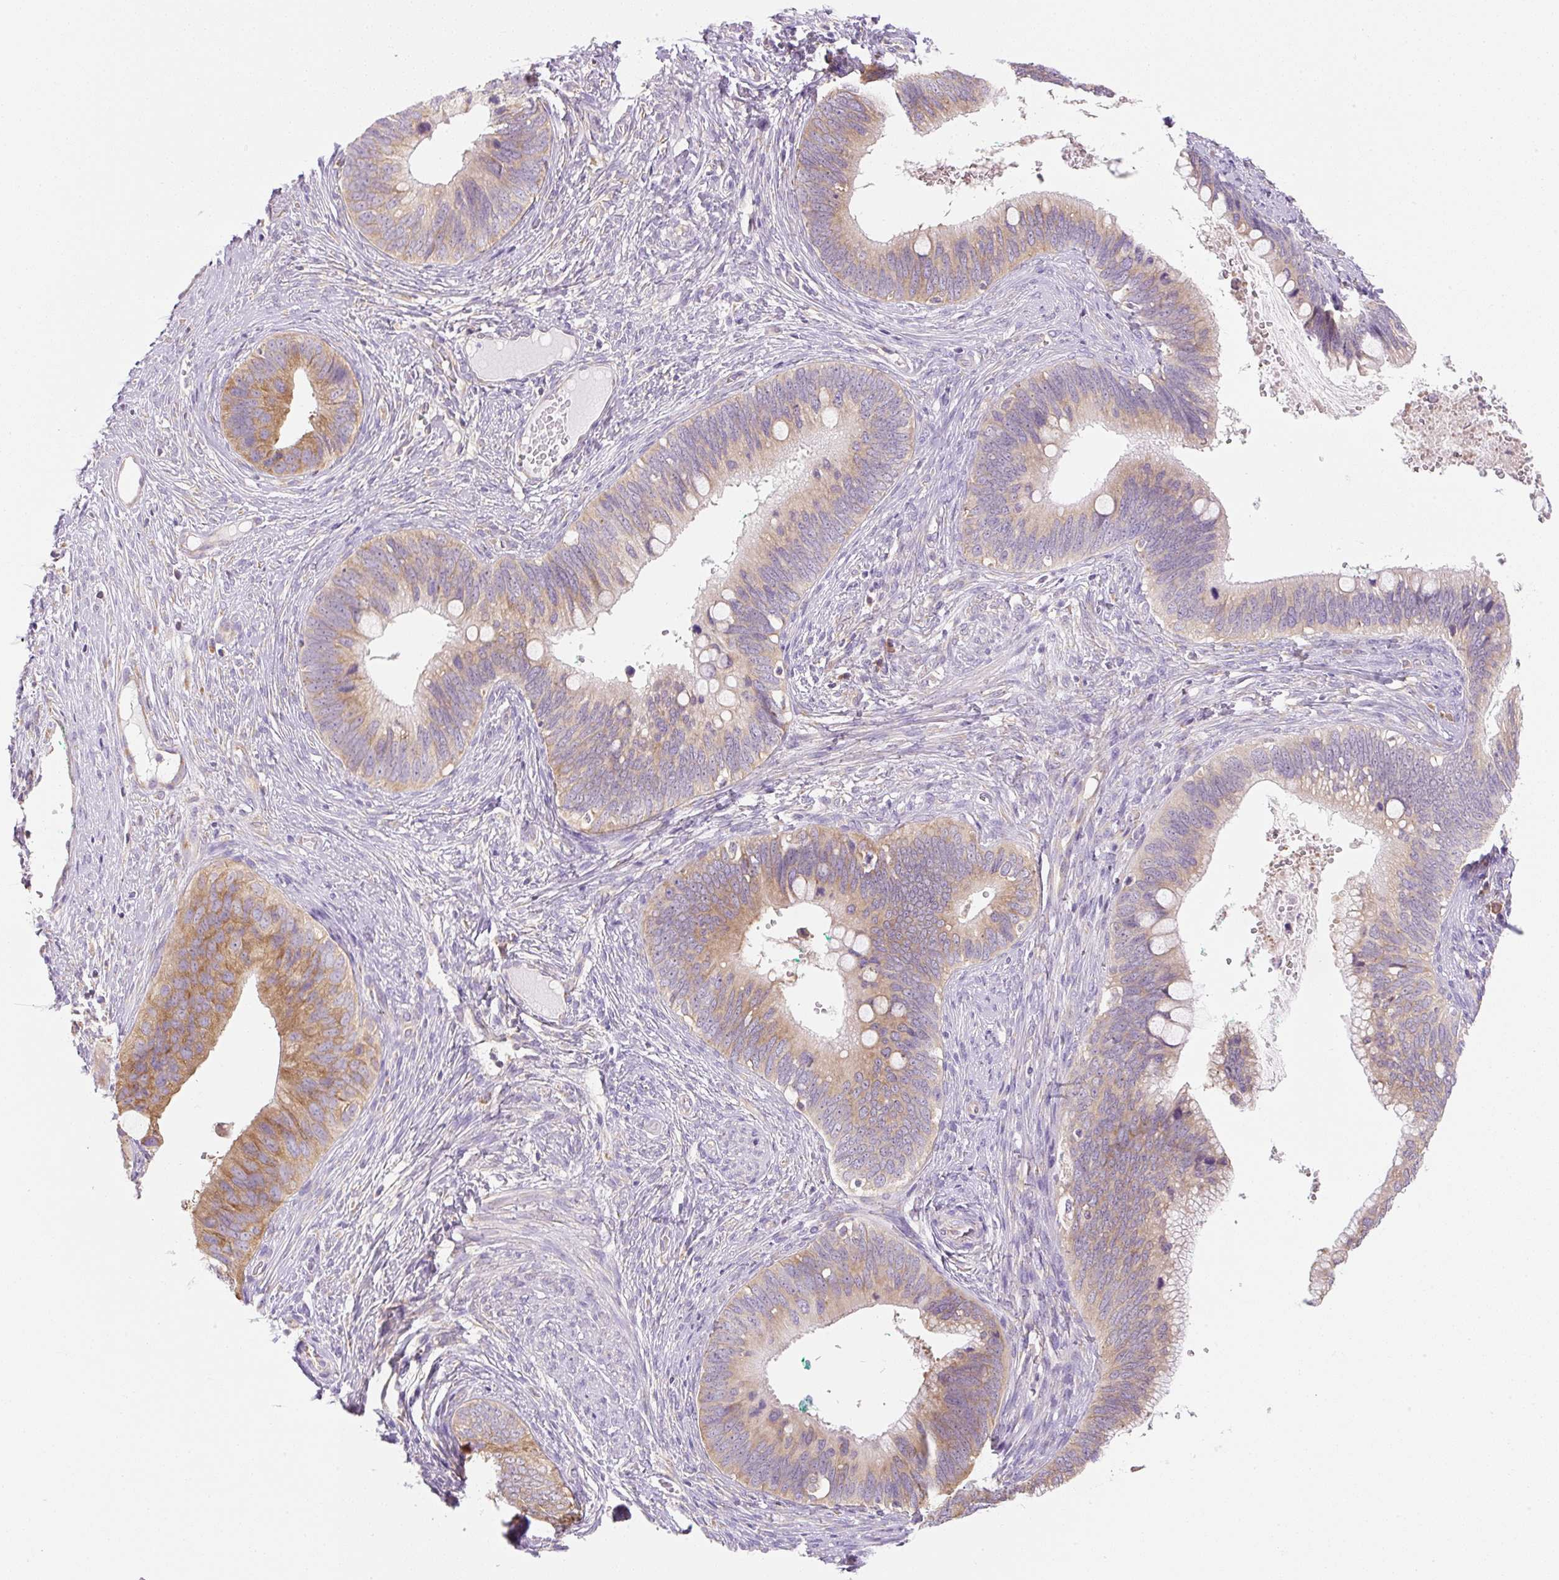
{"staining": {"intensity": "moderate", "quantity": "25%-75%", "location": "cytoplasmic/membranous"}, "tissue": "cervical cancer", "cell_type": "Tumor cells", "image_type": "cancer", "snomed": [{"axis": "morphology", "description": "Adenocarcinoma, NOS"}, {"axis": "topography", "description": "Cervix"}], "caption": "Brown immunohistochemical staining in human cervical cancer displays moderate cytoplasmic/membranous staining in approximately 25%-75% of tumor cells. The protein is shown in brown color, while the nuclei are stained blue.", "gene": "RPL18A", "patient": {"sex": "female", "age": 42}}